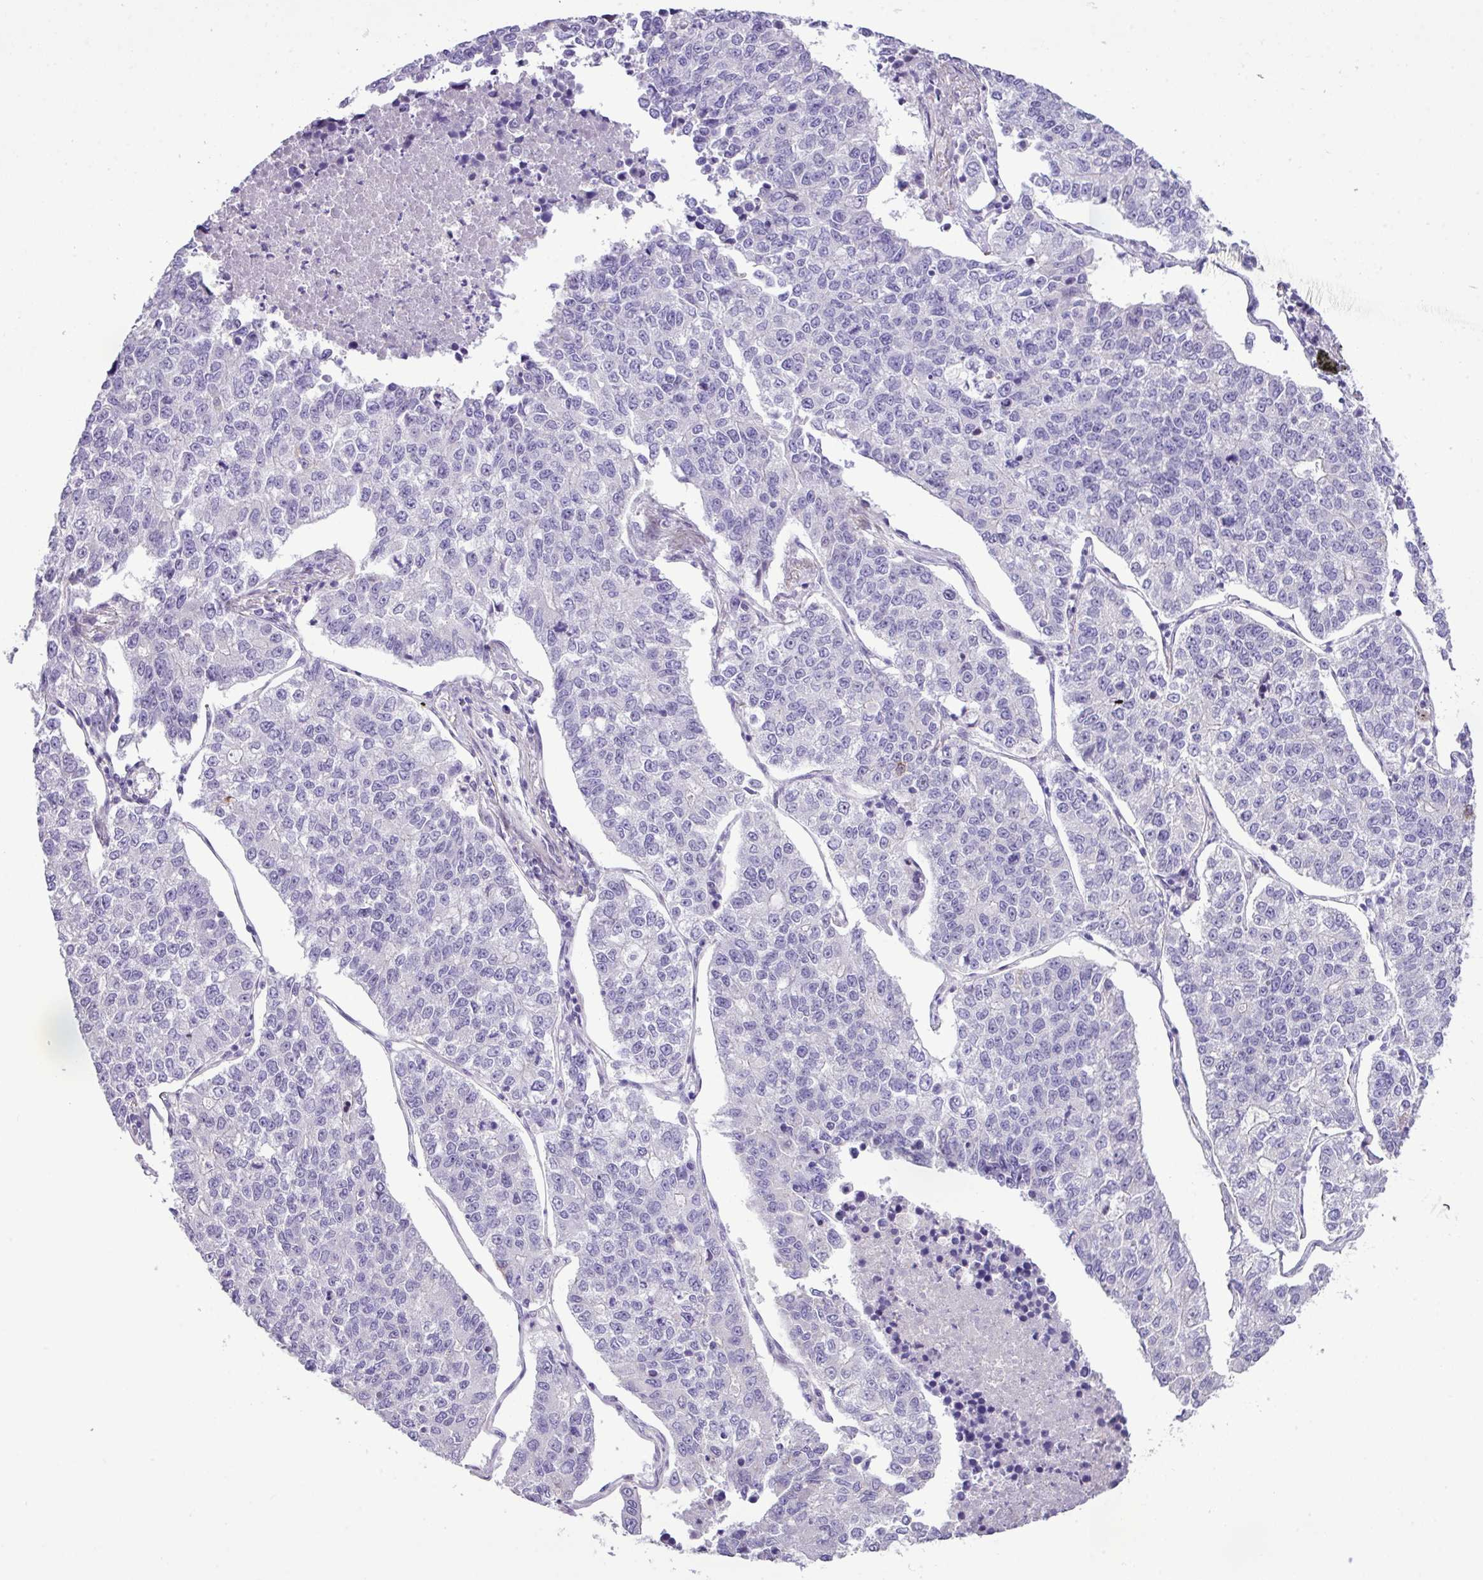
{"staining": {"intensity": "negative", "quantity": "none", "location": "none"}, "tissue": "lung cancer", "cell_type": "Tumor cells", "image_type": "cancer", "snomed": [{"axis": "morphology", "description": "Adenocarcinoma, NOS"}, {"axis": "topography", "description": "Lung"}], "caption": "An image of human lung cancer (adenocarcinoma) is negative for staining in tumor cells.", "gene": "YLPM1", "patient": {"sex": "male", "age": 49}}